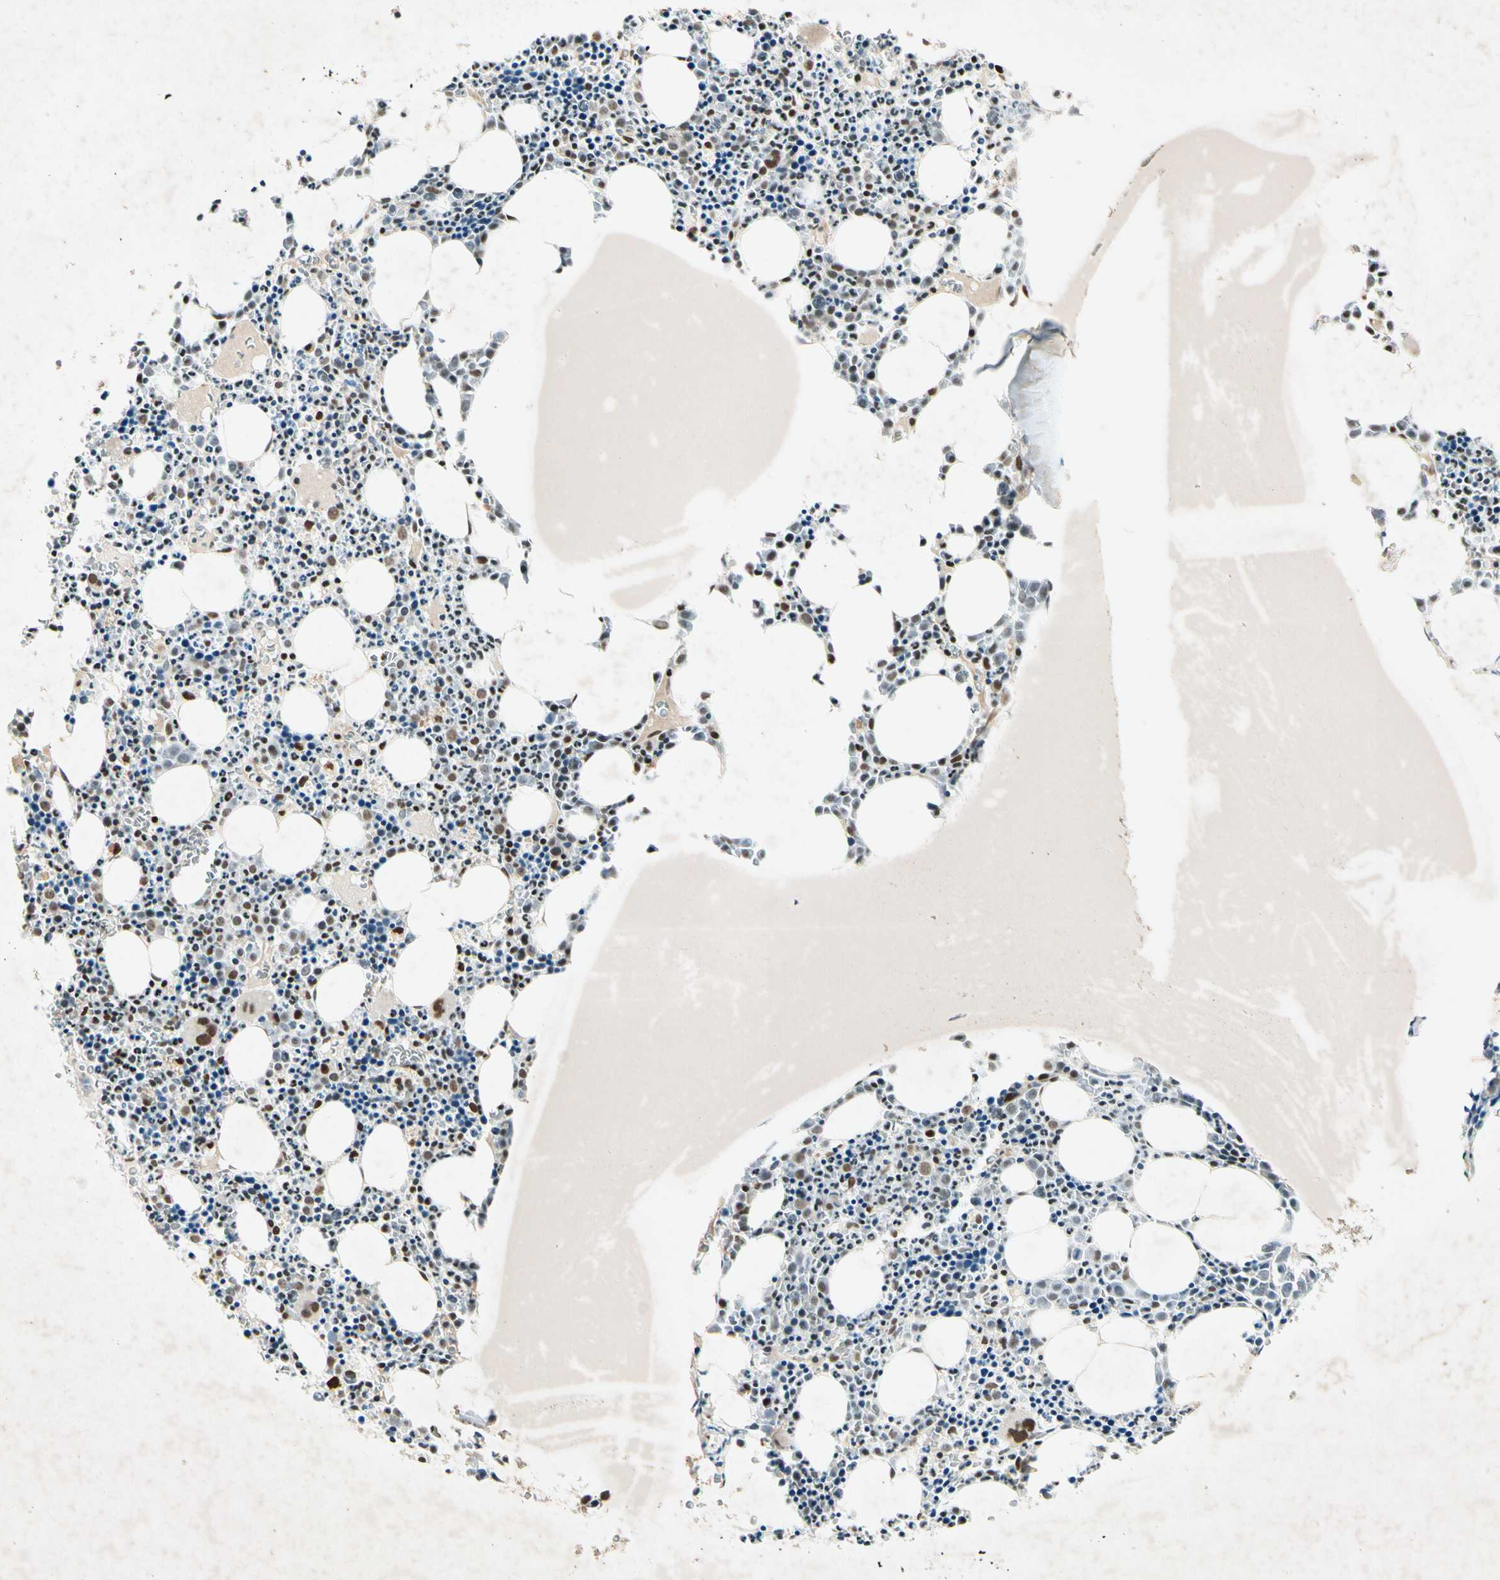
{"staining": {"intensity": "strong", "quantity": "25%-75%", "location": "nuclear"}, "tissue": "bone marrow", "cell_type": "Hematopoietic cells", "image_type": "normal", "snomed": [{"axis": "morphology", "description": "Normal tissue, NOS"}, {"axis": "morphology", "description": "Inflammation, NOS"}, {"axis": "topography", "description": "Bone marrow"}], "caption": "Immunohistochemistry image of benign bone marrow: bone marrow stained using IHC shows high levels of strong protein expression localized specifically in the nuclear of hematopoietic cells, appearing as a nuclear brown color.", "gene": "RNF43", "patient": {"sex": "female", "age": 17}}